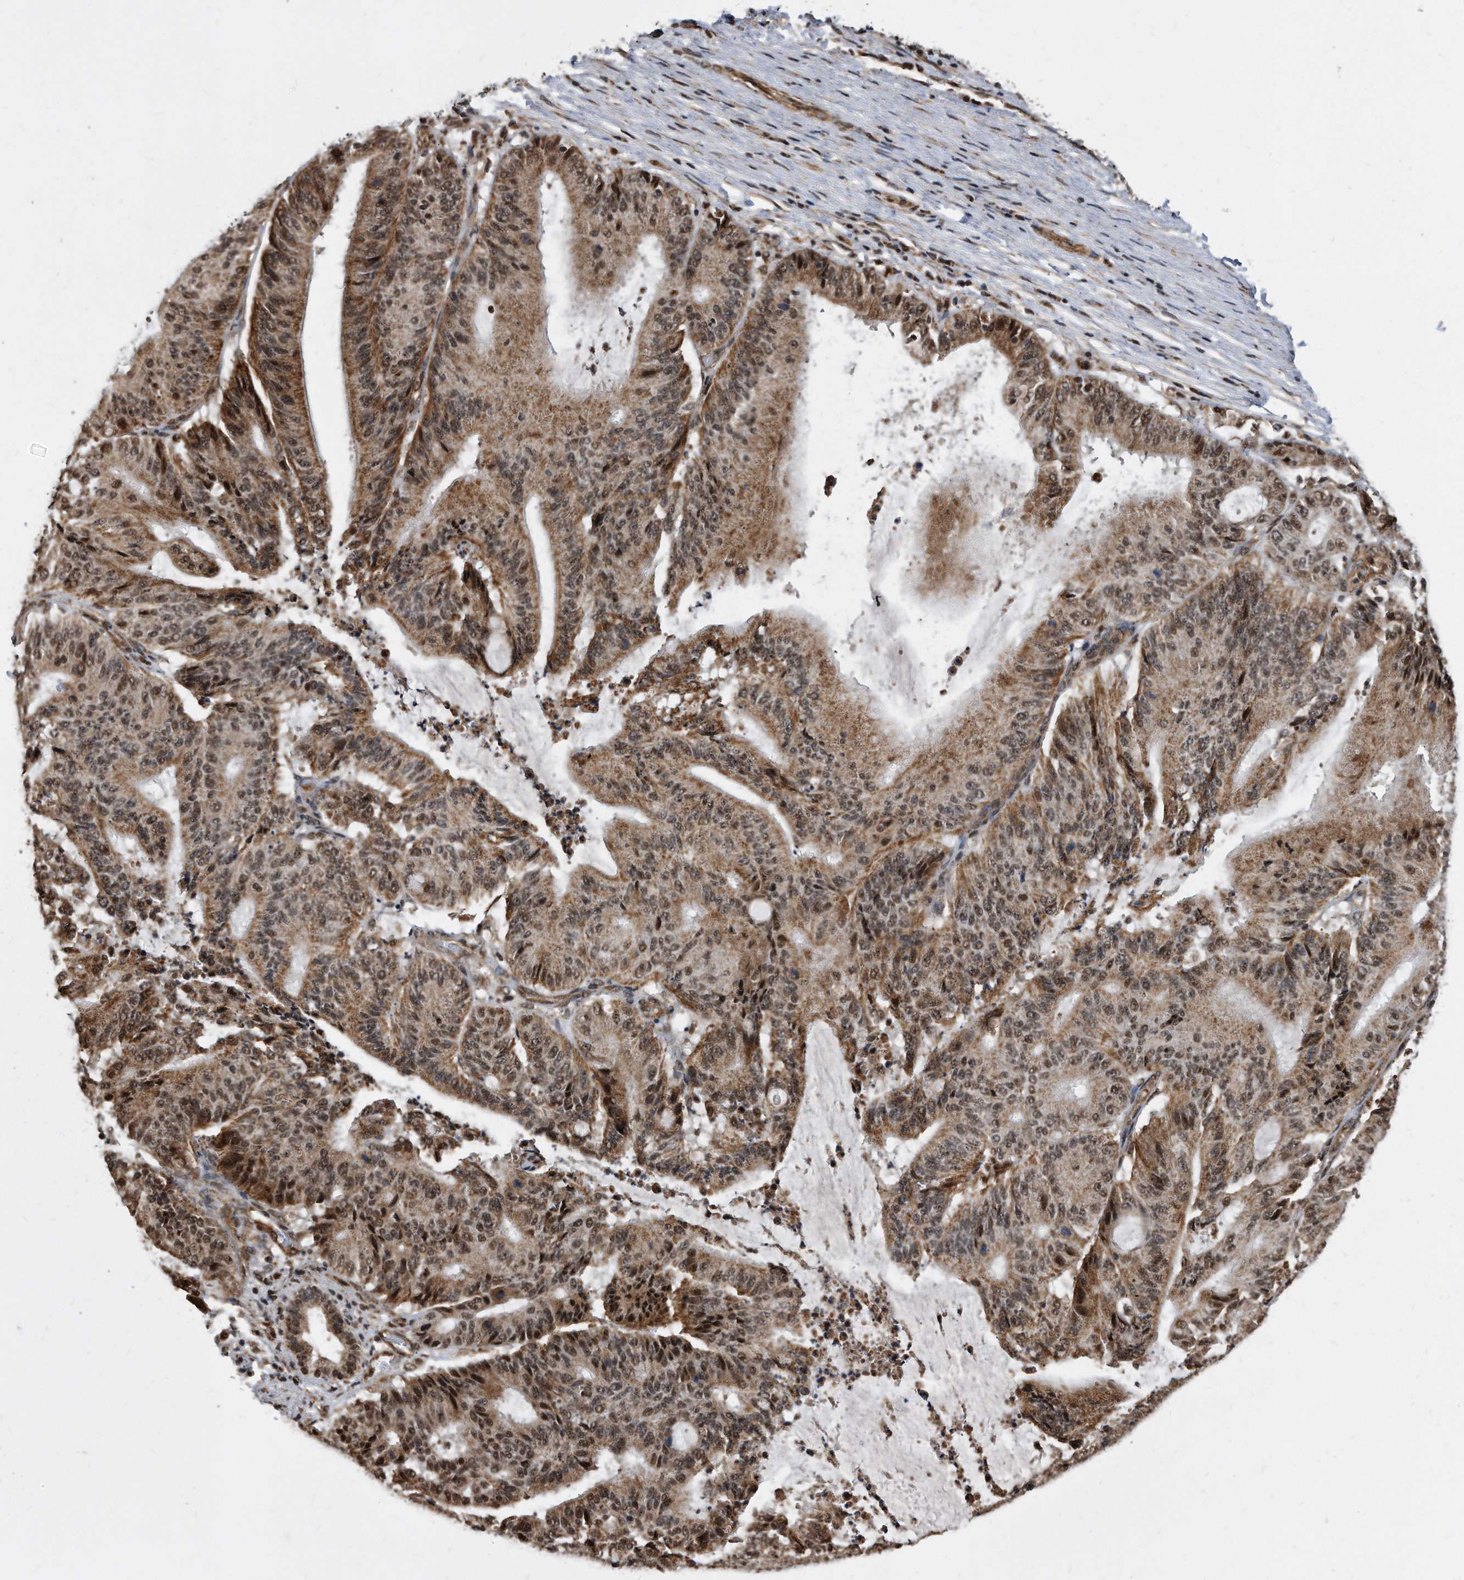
{"staining": {"intensity": "moderate", "quantity": ">75%", "location": "cytoplasmic/membranous,nuclear"}, "tissue": "liver cancer", "cell_type": "Tumor cells", "image_type": "cancer", "snomed": [{"axis": "morphology", "description": "Normal tissue, NOS"}, {"axis": "morphology", "description": "Cholangiocarcinoma"}, {"axis": "topography", "description": "Liver"}, {"axis": "topography", "description": "Peripheral nerve tissue"}], "caption": "The photomicrograph demonstrates staining of liver cancer, revealing moderate cytoplasmic/membranous and nuclear protein staining (brown color) within tumor cells.", "gene": "DUSP22", "patient": {"sex": "female", "age": 73}}